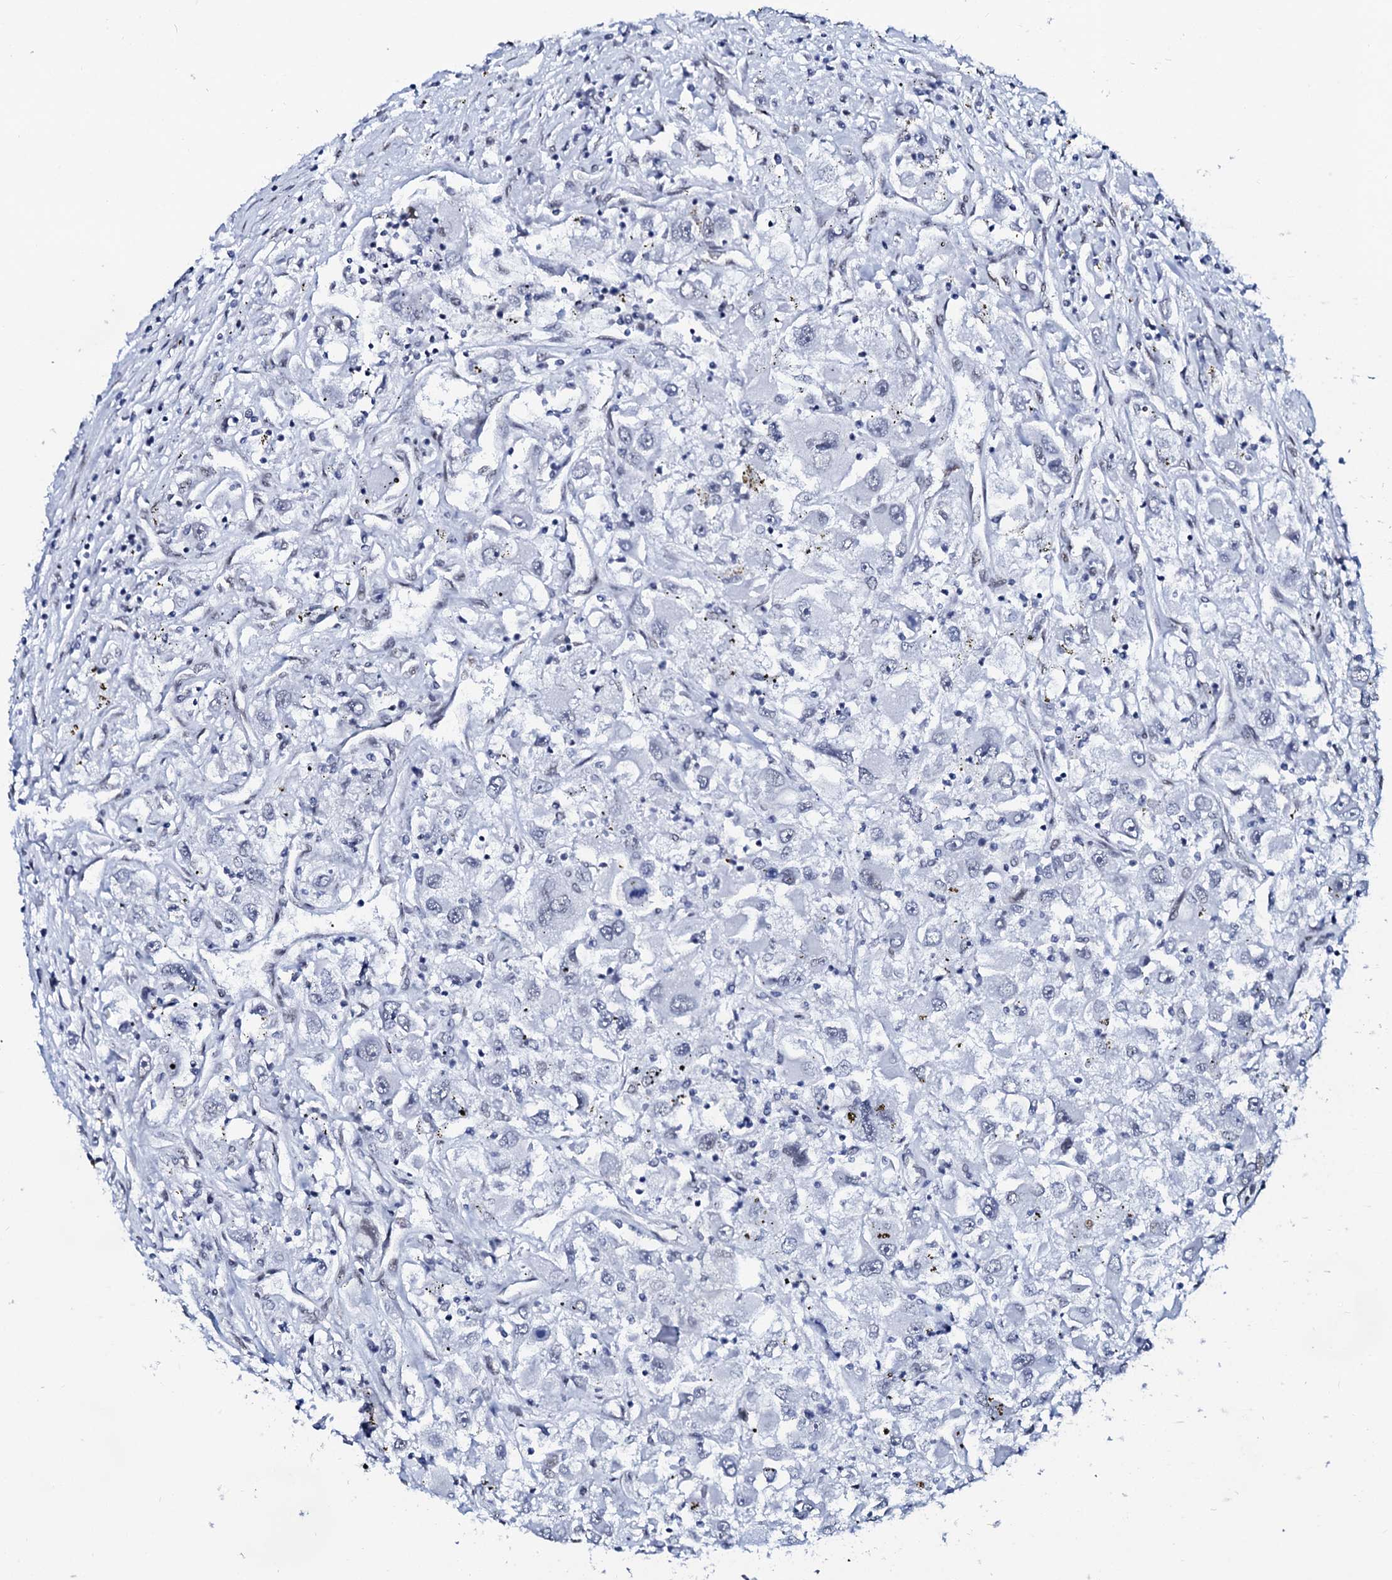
{"staining": {"intensity": "negative", "quantity": "none", "location": "none"}, "tissue": "renal cancer", "cell_type": "Tumor cells", "image_type": "cancer", "snomed": [{"axis": "morphology", "description": "Adenocarcinoma, NOS"}, {"axis": "topography", "description": "Kidney"}], "caption": "IHC photomicrograph of neoplastic tissue: human renal adenocarcinoma stained with DAB (3,3'-diaminobenzidine) exhibits no significant protein expression in tumor cells.", "gene": "SPATA19", "patient": {"sex": "female", "age": 52}}